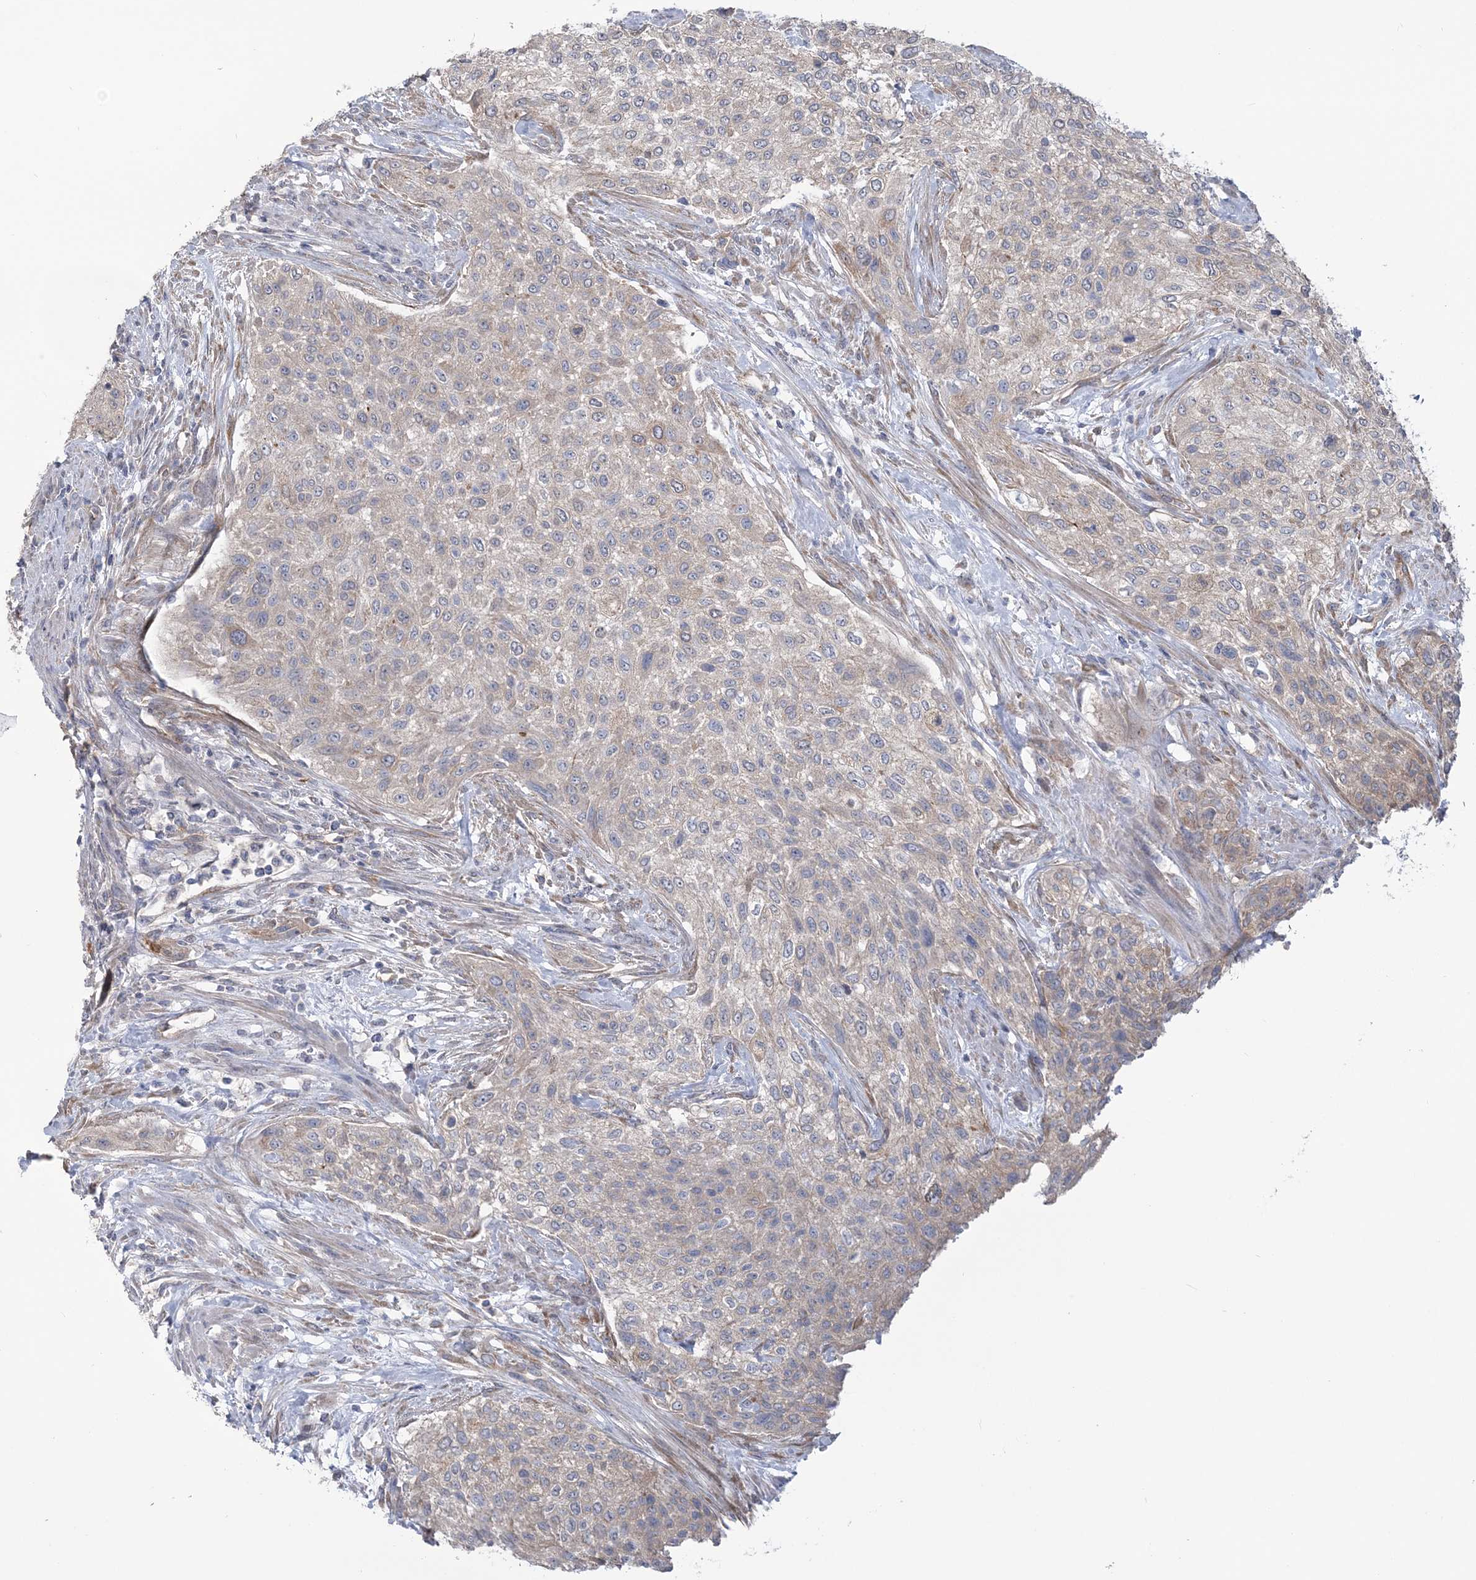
{"staining": {"intensity": "weak", "quantity": "25%-75%", "location": "cytoplasmic/membranous"}, "tissue": "urothelial cancer", "cell_type": "Tumor cells", "image_type": "cancer", "snomed": [{"axis": "morphology", "description": "Normal tissue, NOS"}, {"axis": "morphology", "description": "Urothelial carcinoma, NOS"}, {"axis": "topography", "description": "Urinary bladder"}, {"axis": "topography", "description": "Peripheral nerve tissue"}], "caption": "A low amount of weak cytoplasmic/membranous positivity is present in about 25%-75% of tumor cells in transitional cell carcinoma tissue. (DAB IHC with brightfield microscopy, high magnification).", "gene": "RAB11FIP5", "patient": {"sex": "male", "age": 35}}